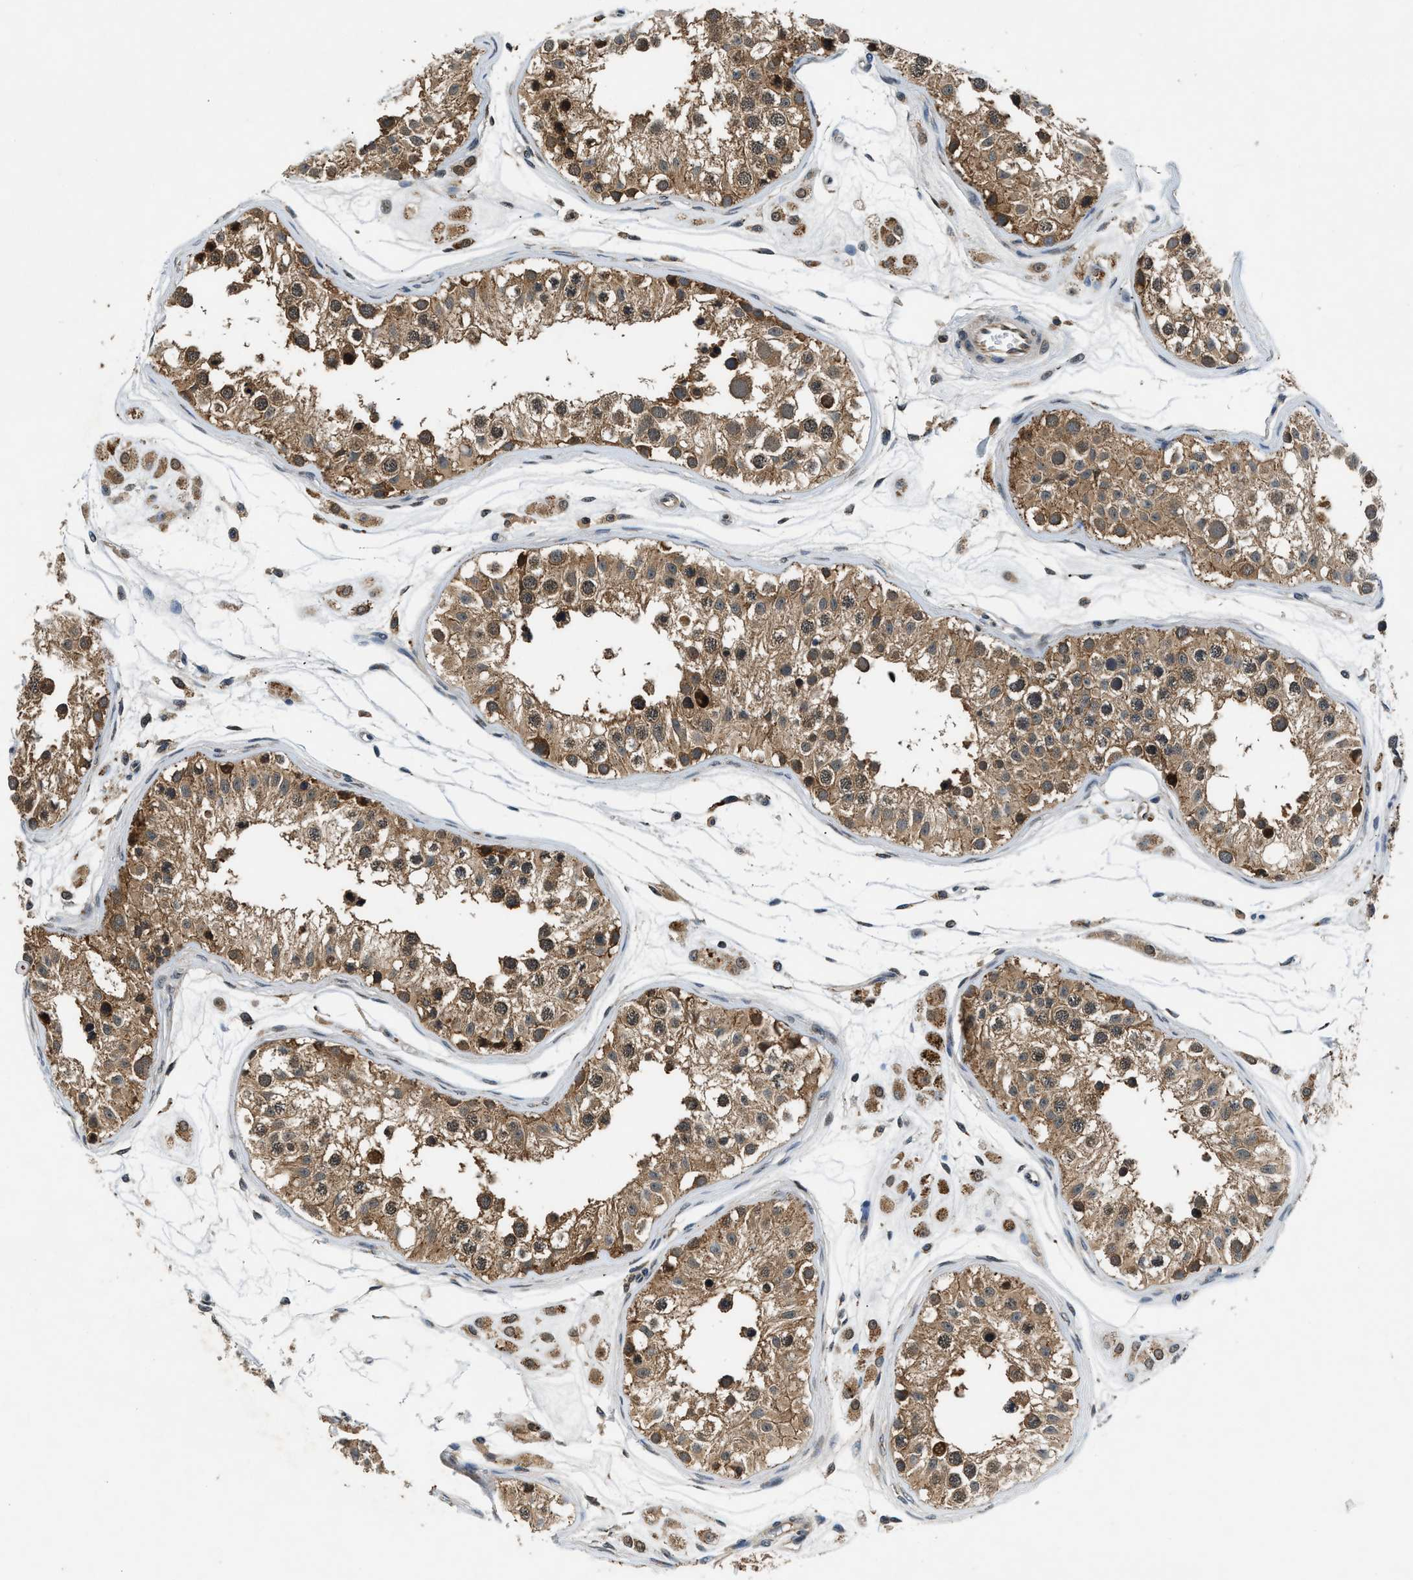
{"staining": {"intensity": "moderate", "quantity": ">75%", "location": "cytoplasmic/membranous"}, "tissue": "testis", "cell_type": "Cells in seminiferous ducts", "image_type": "normal", "snomed": [{"axis": "morphology", "description": "Normal tissue, NOS"}, {"axis": "morphology", "description": "Adenocarcinoma, metastatic, NOS"}, {"axis": "topography", "description": "Testis"}], "caption": "Testis stained for a protein (brown) shows moderate cytoplasmic/membranous positive staining in approximately >75% of cells in seminiferous ducts.", "gene": "RPS6KB1", "patient": {"sex": "male", "age": 26}}